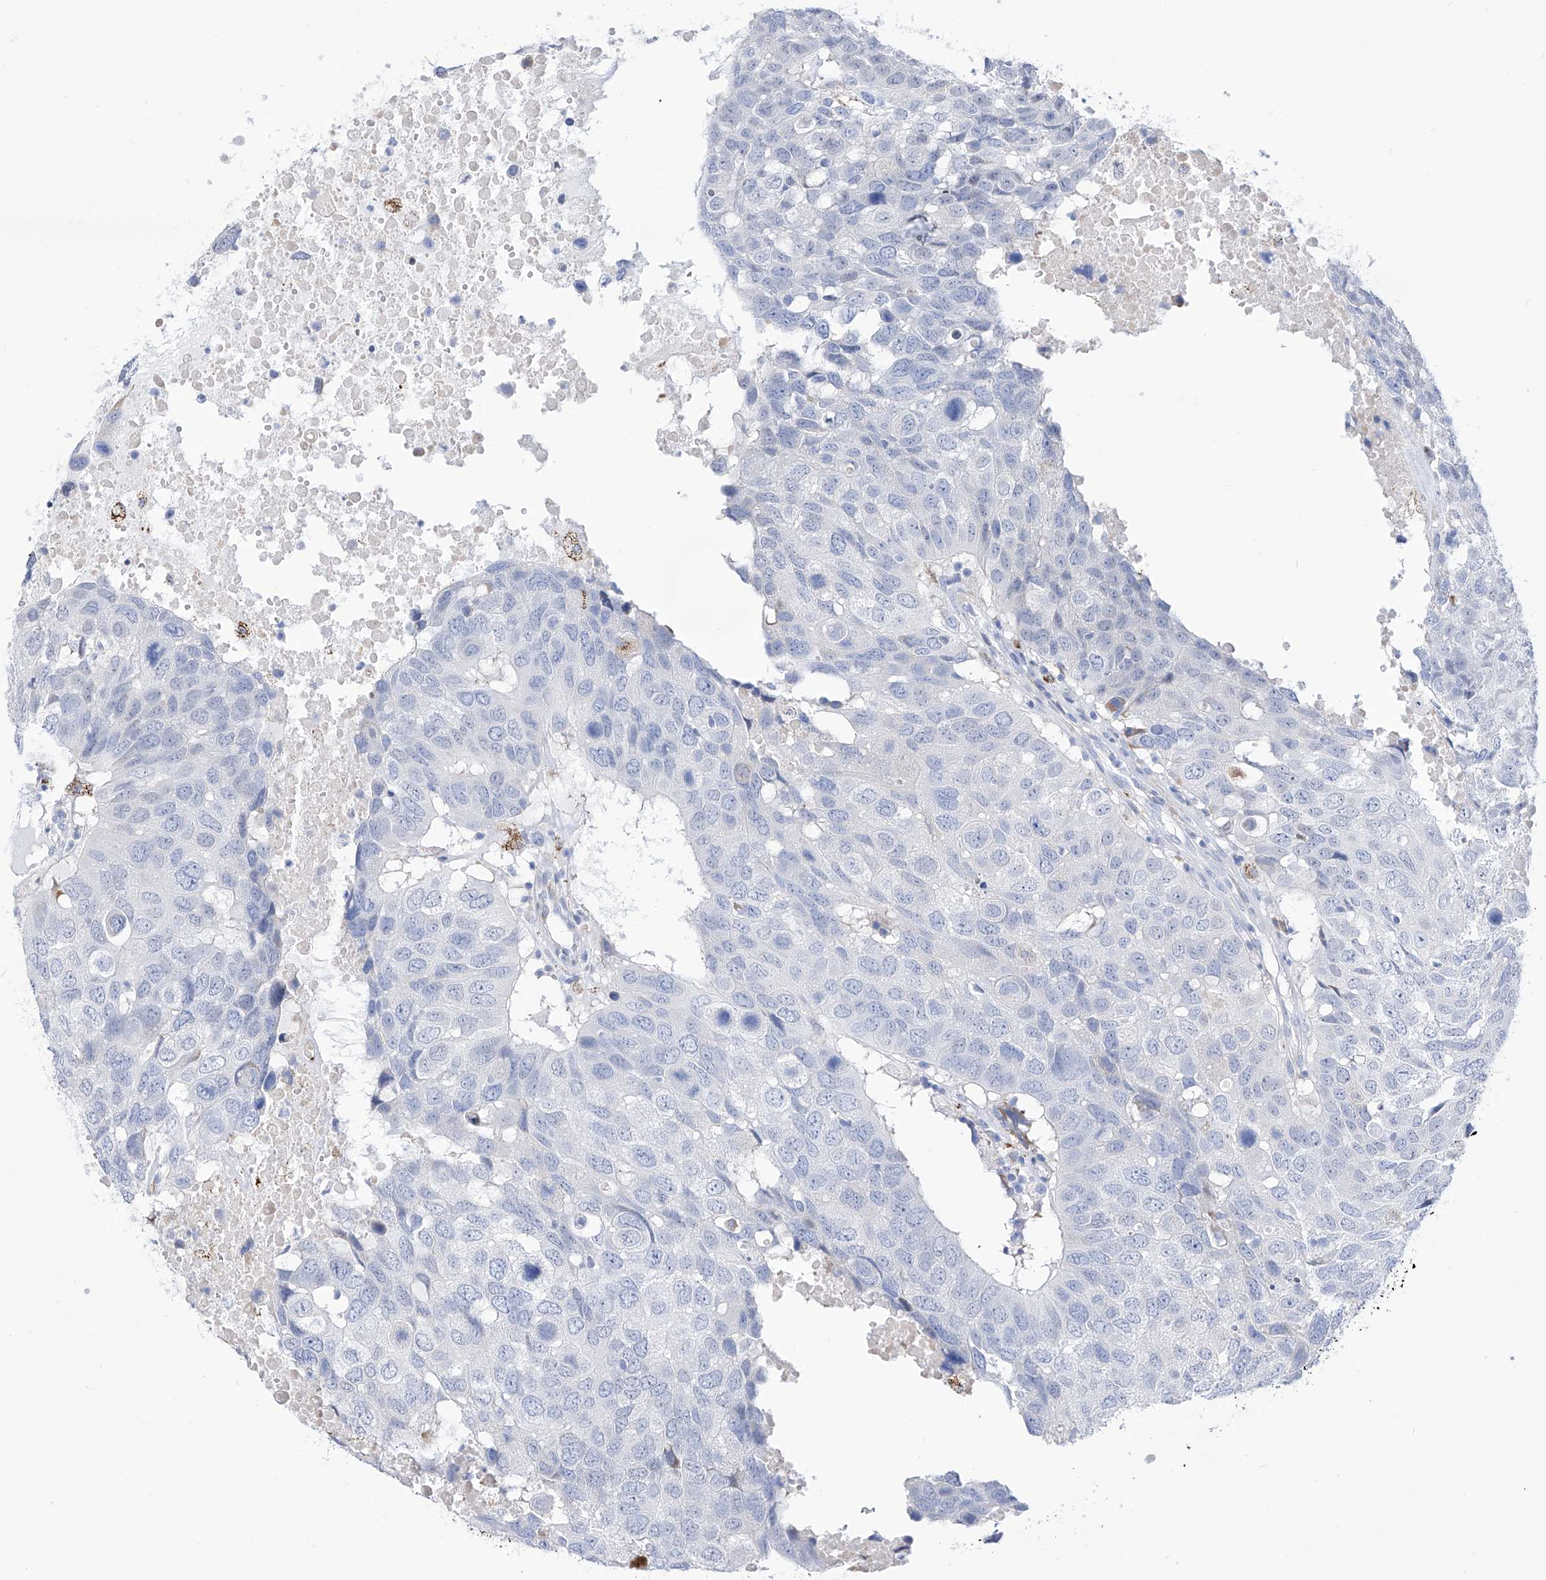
{"staining": {"intensity": "negative", "quantity": "none", "location": "none"}, "tissue": "head and neck cancer", "cell_type": "Tumor cells", "image_type": "cancer", "snomed": [{"axis": "morphology", "description": "Squamous cell carcinoma, NOS"}, {"axis": "topography", "description": "Head-Neck"}], "caption": "This is an immunohistochemistry (IHC) photomicrograph of human head and neck cancer. There is no staining in tumor cells.", "gene": "C1orf87", "patient": {"sex": "male", "age": 66}}